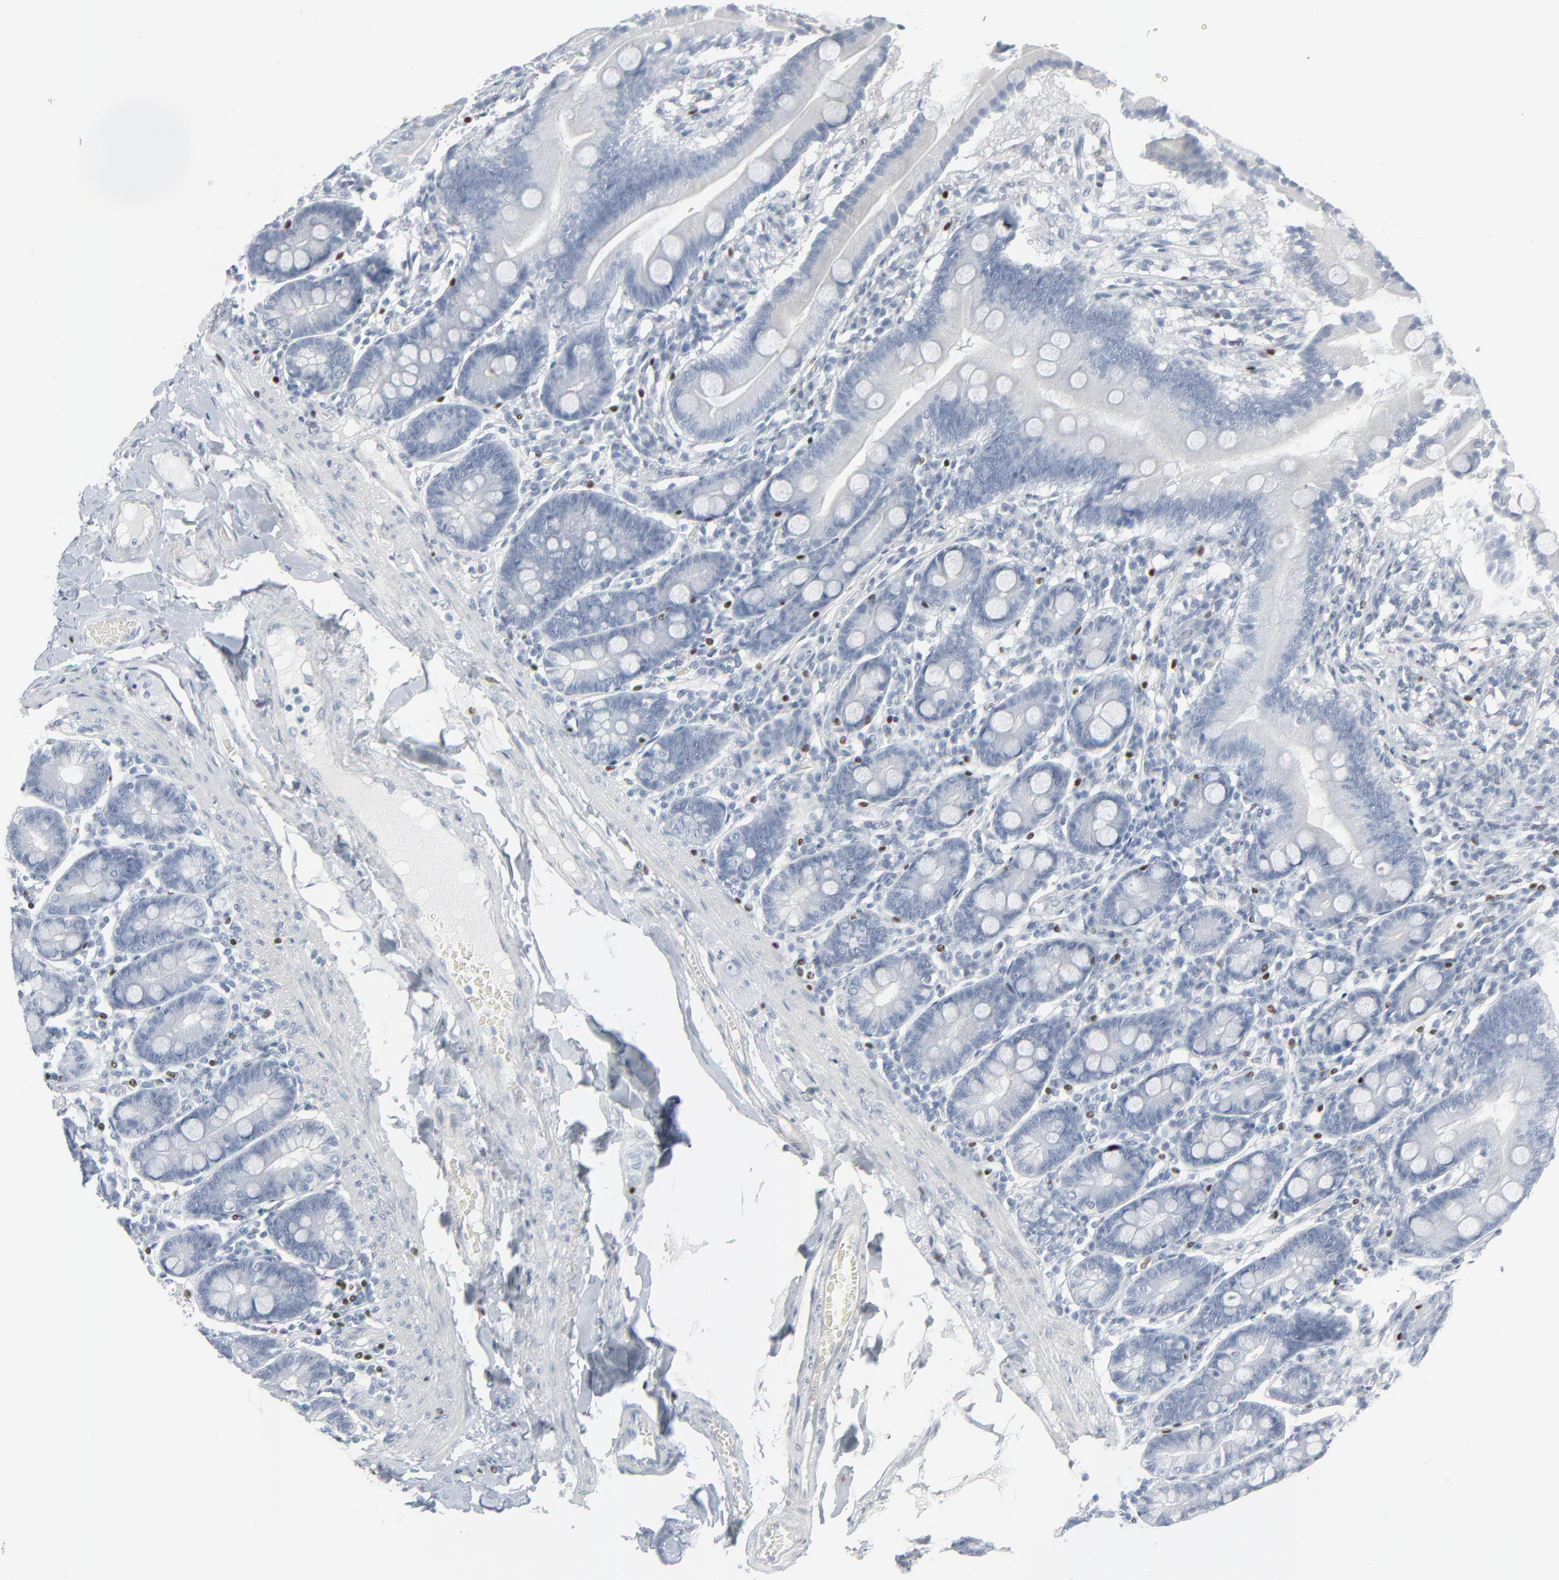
{"staining": {"intensity": "negative", "quantity": "none", "location": "none"}, "tissue": "duodenum", "cell_type": "Glandular cells", "image_type": "normal", "snomed": [{"axis": "morphology", "description": "Normal tissue, NOS"}, {"axis": "topography", "description": "Duodenum"}], "caption": "This is an immunohistochemistry histopathology image of benign duodenum. There is no staining in glandular cells.", "gene": "MITF", "patient": {"sex": "male", "age": 50}}